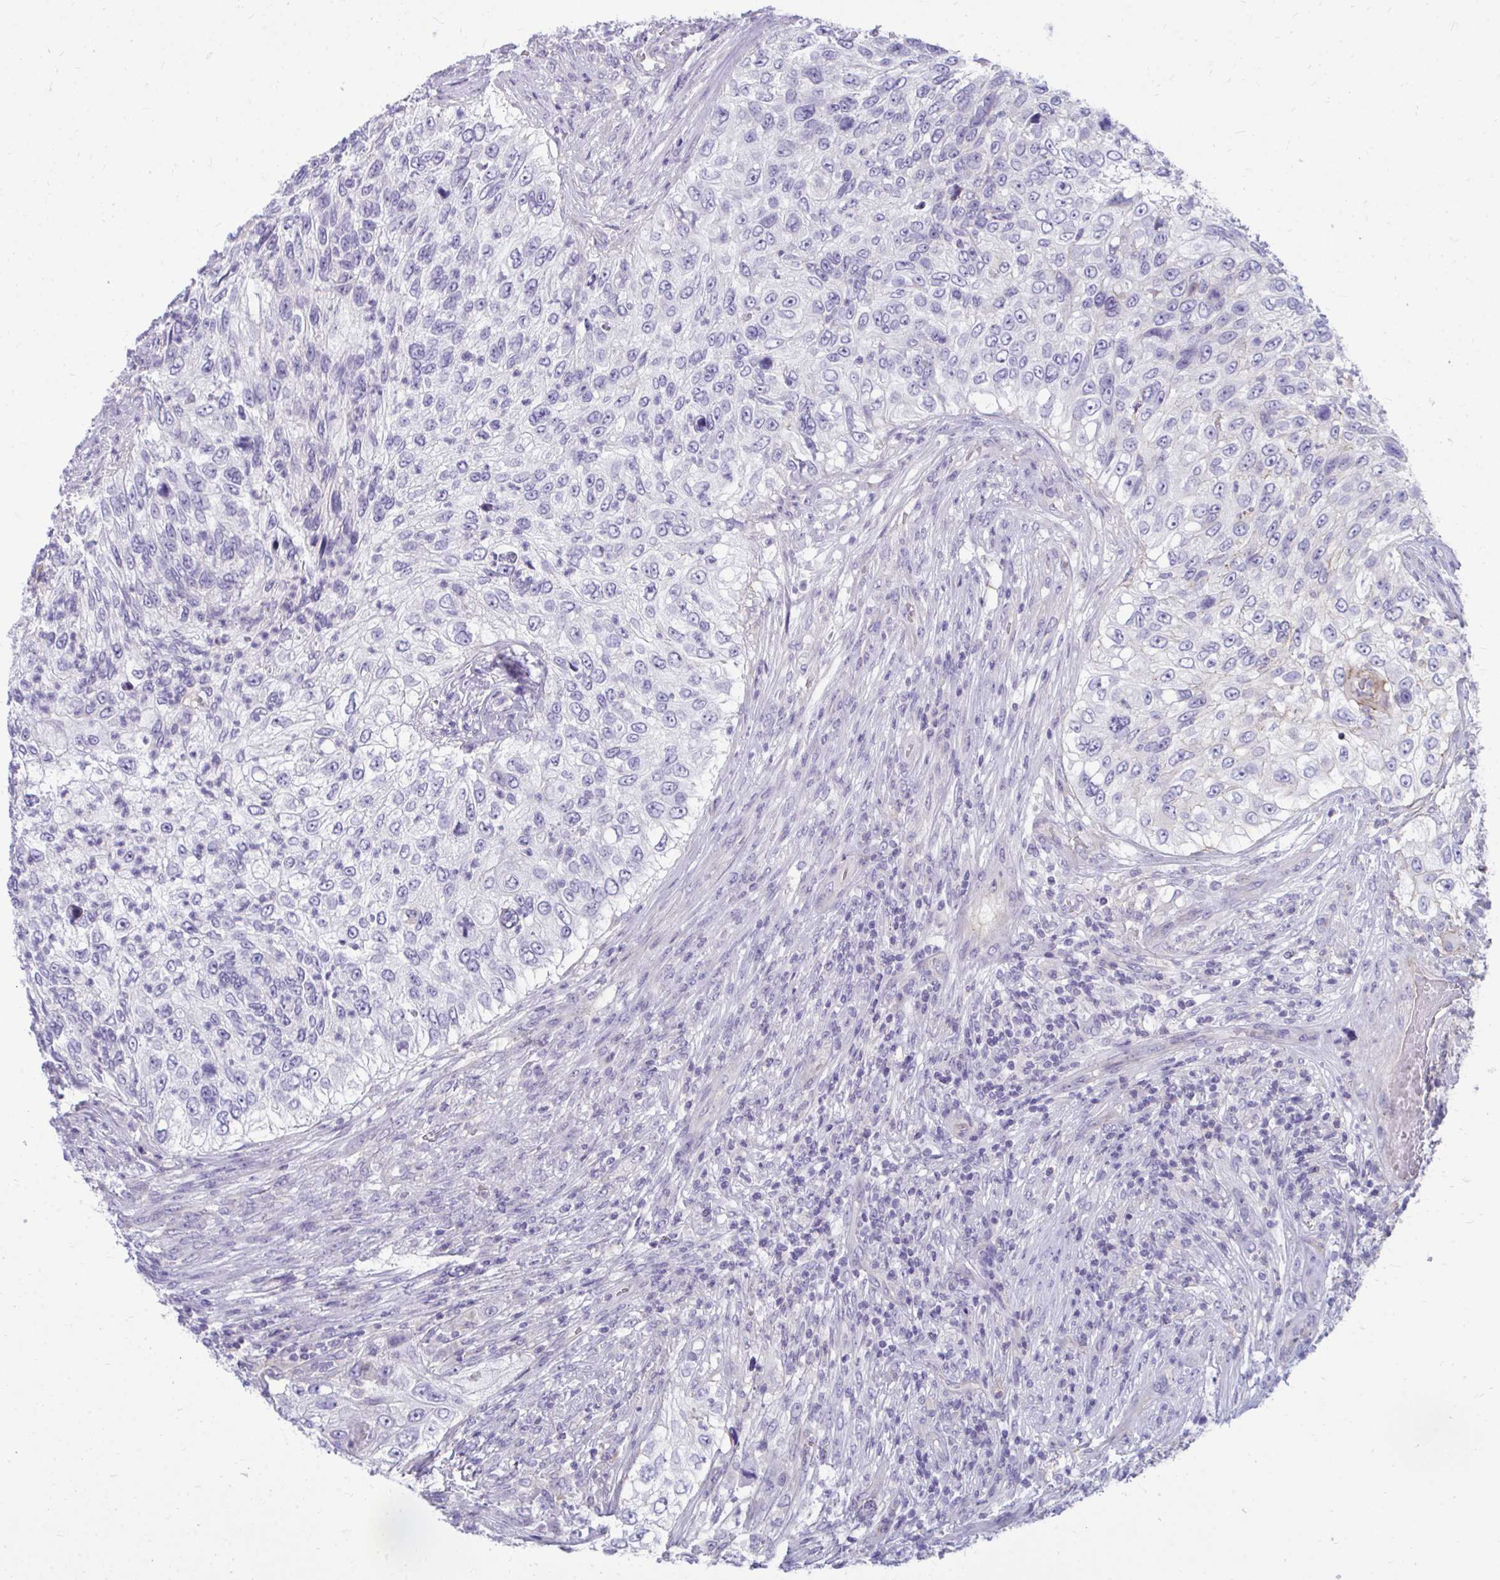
{"staining": {"intensity": "negative", "quantity": "none", "location": "none"}, "tissue": "urothelial cancer", "cell_type": "Tumor cells", "image_type": "cancer", "snomed": [{"axis": "morphology", "description": "Urothelial carcinoma, High grade"}, {"axis": "topography", "description": "Urinary bladder"}], "caption": "High power microscopy micrograph of an immunohistochemistry image of urothelial cancer, revealing no significant positivity in tumor cells.", "gene": "FABP3", "patient": {"sex": "female", "age": 60}}